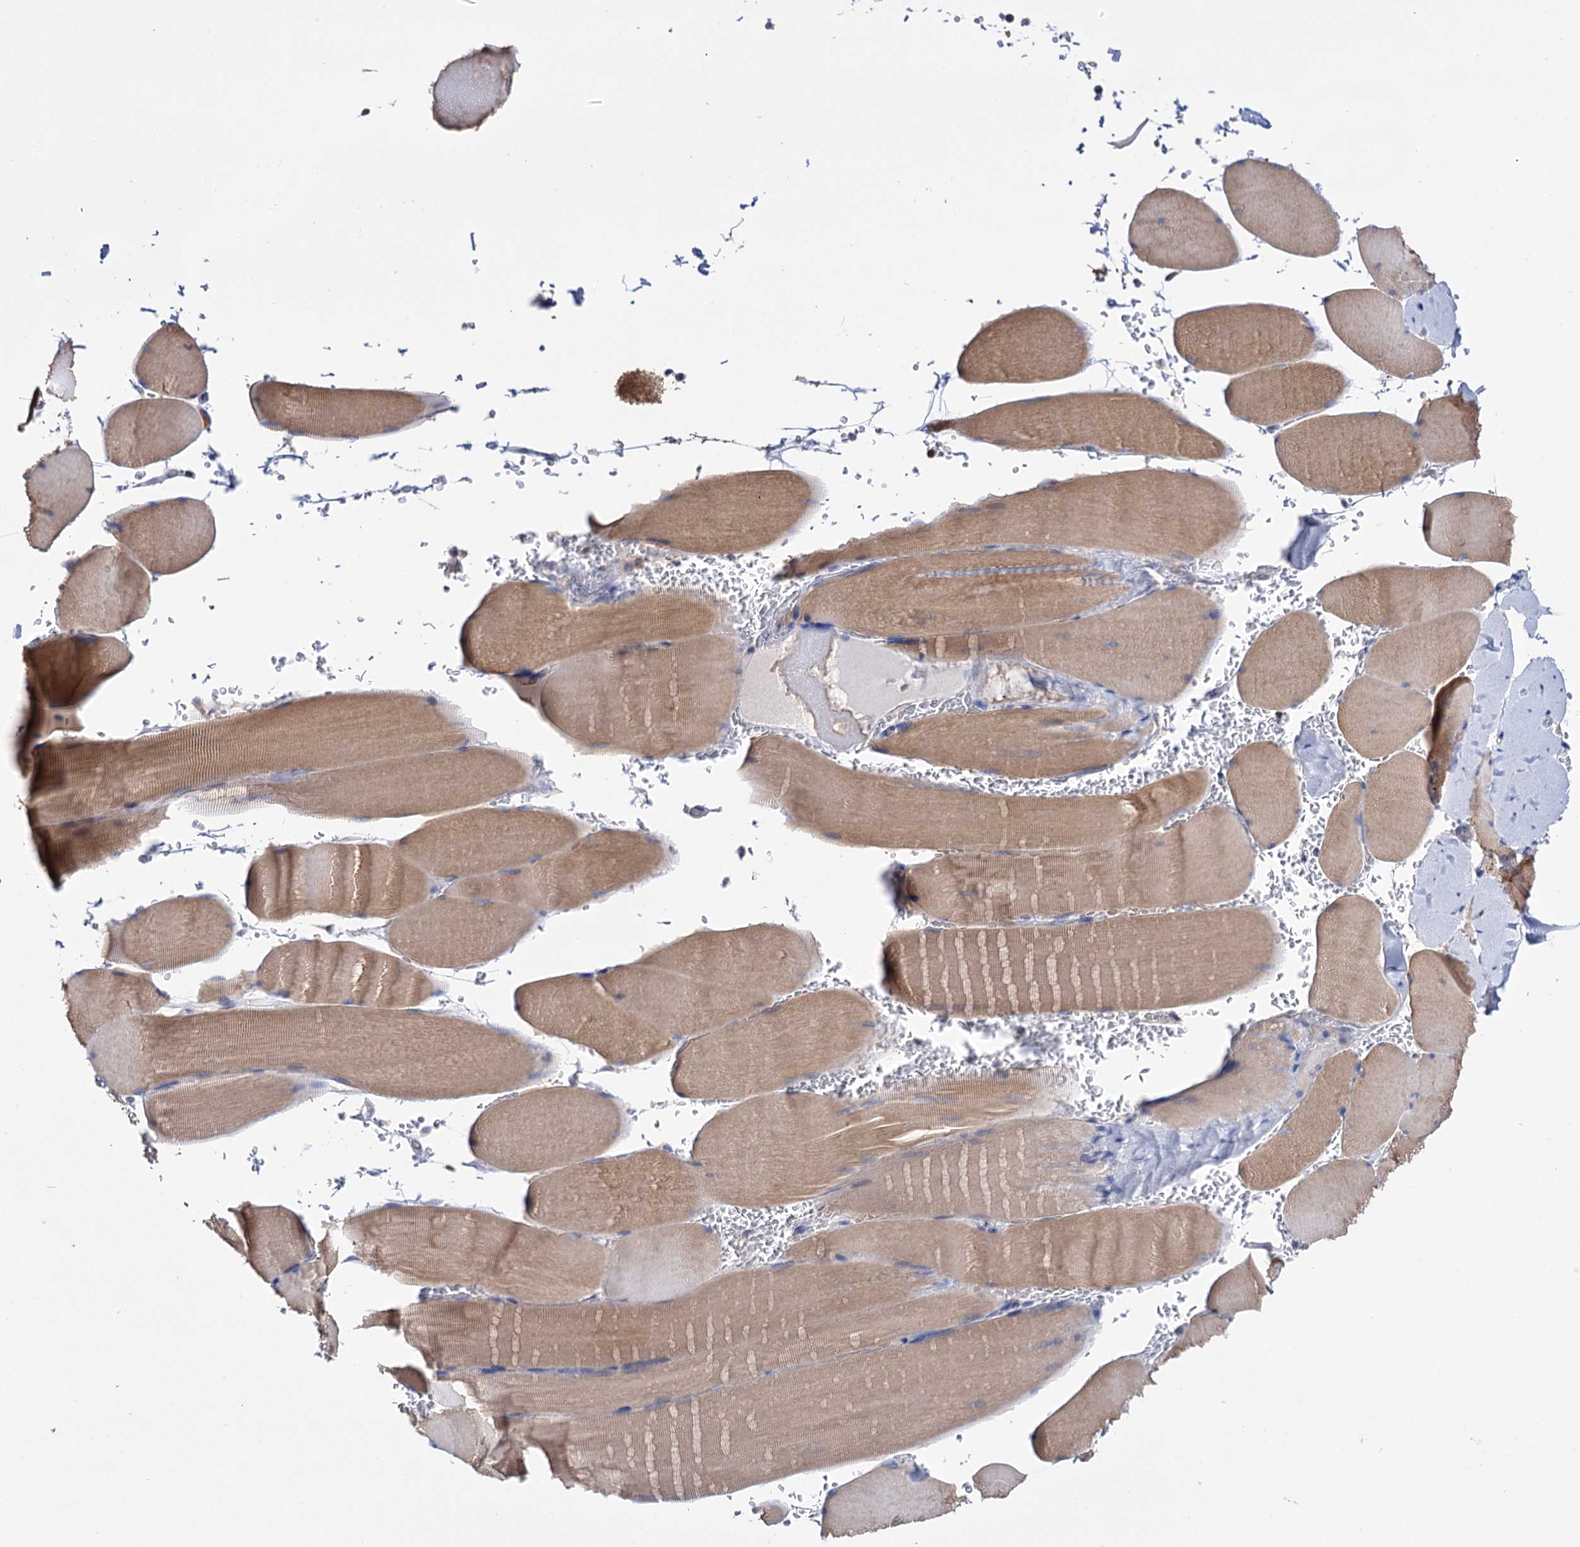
{"staining": {"intensity": "moderate", "quantity": ">75%", "location": "cytoplasmic/membranous"}, "tissue": "skeletal muscle", "cell_type": "Myocytes", "image_type": "normal", "snomed": [{"axis": "morphology", "description": "Normal tissue, NOS"}, {"axis": "topography", "description": "Skeletal muscle"}, {"axis": "topography", "description": "Head-Neck"}], "caption": "An immunohistochemistry (IHC) histopathology image of unremarkable tissue is shown. Protein staining in brown highlights moderate cytoplasmic/membranous positivity in skeletal muscle within myocytes.", "gene": "BBS4", "patient": {"sex": "male", "age": 66}}